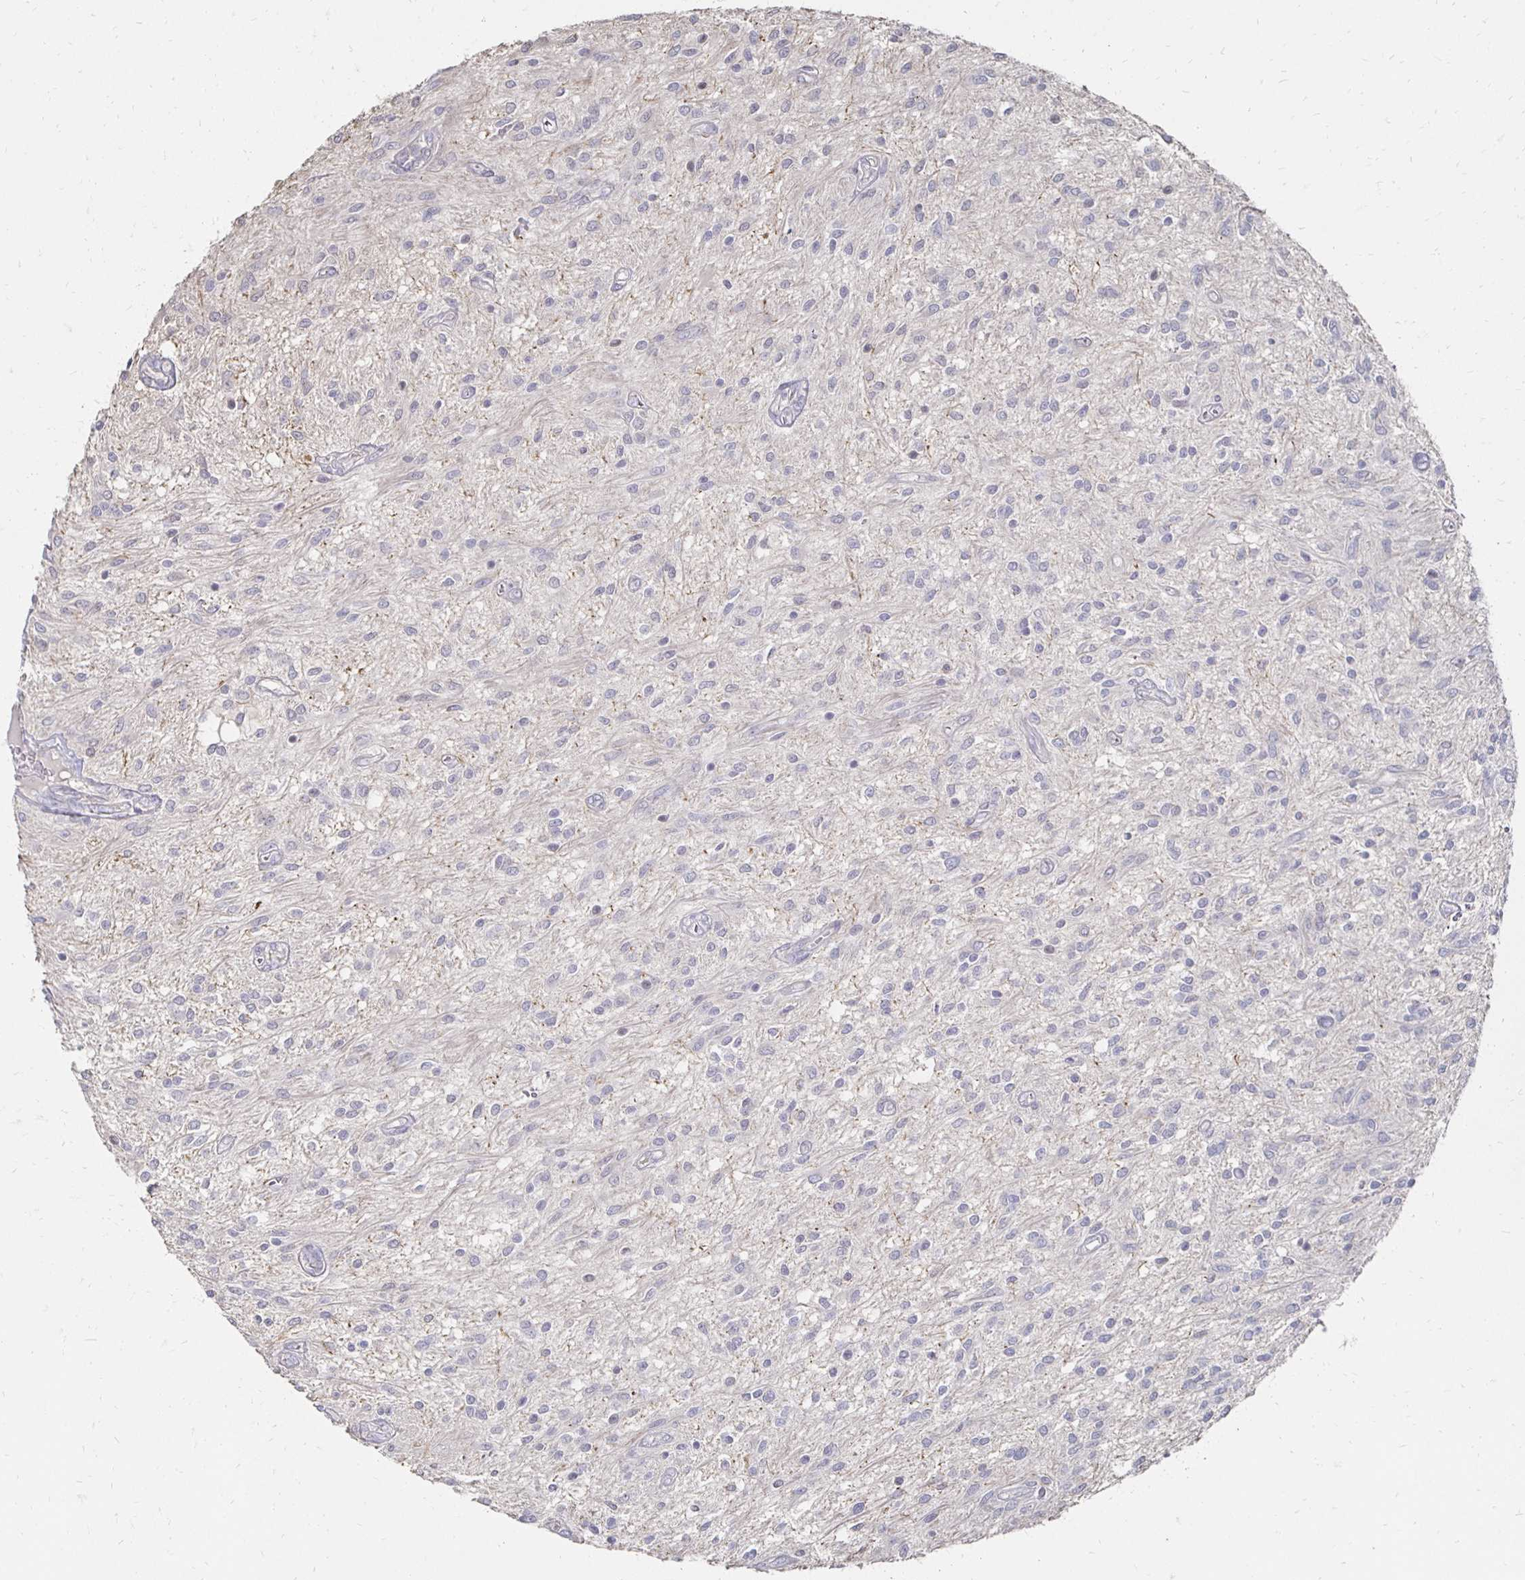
{"staining": {"intensity": "negative", "quantity": "none", "location": "none"}, "tissue": "glioma", "cell_type": "Tumor cells", "image_type": "cancer", "snomed": [{"axis": "morphology", "description": "Glioma, malignant, Low grade"}, {"axis": "topography", "description": "Cerebellum"}], "caption": "Immunohistochemistry of human malignant glioma (low-grade) reveals no expression in tumor cells.", "gene": "ZNF727", "patient": {"sex": "female", "age": 14}}